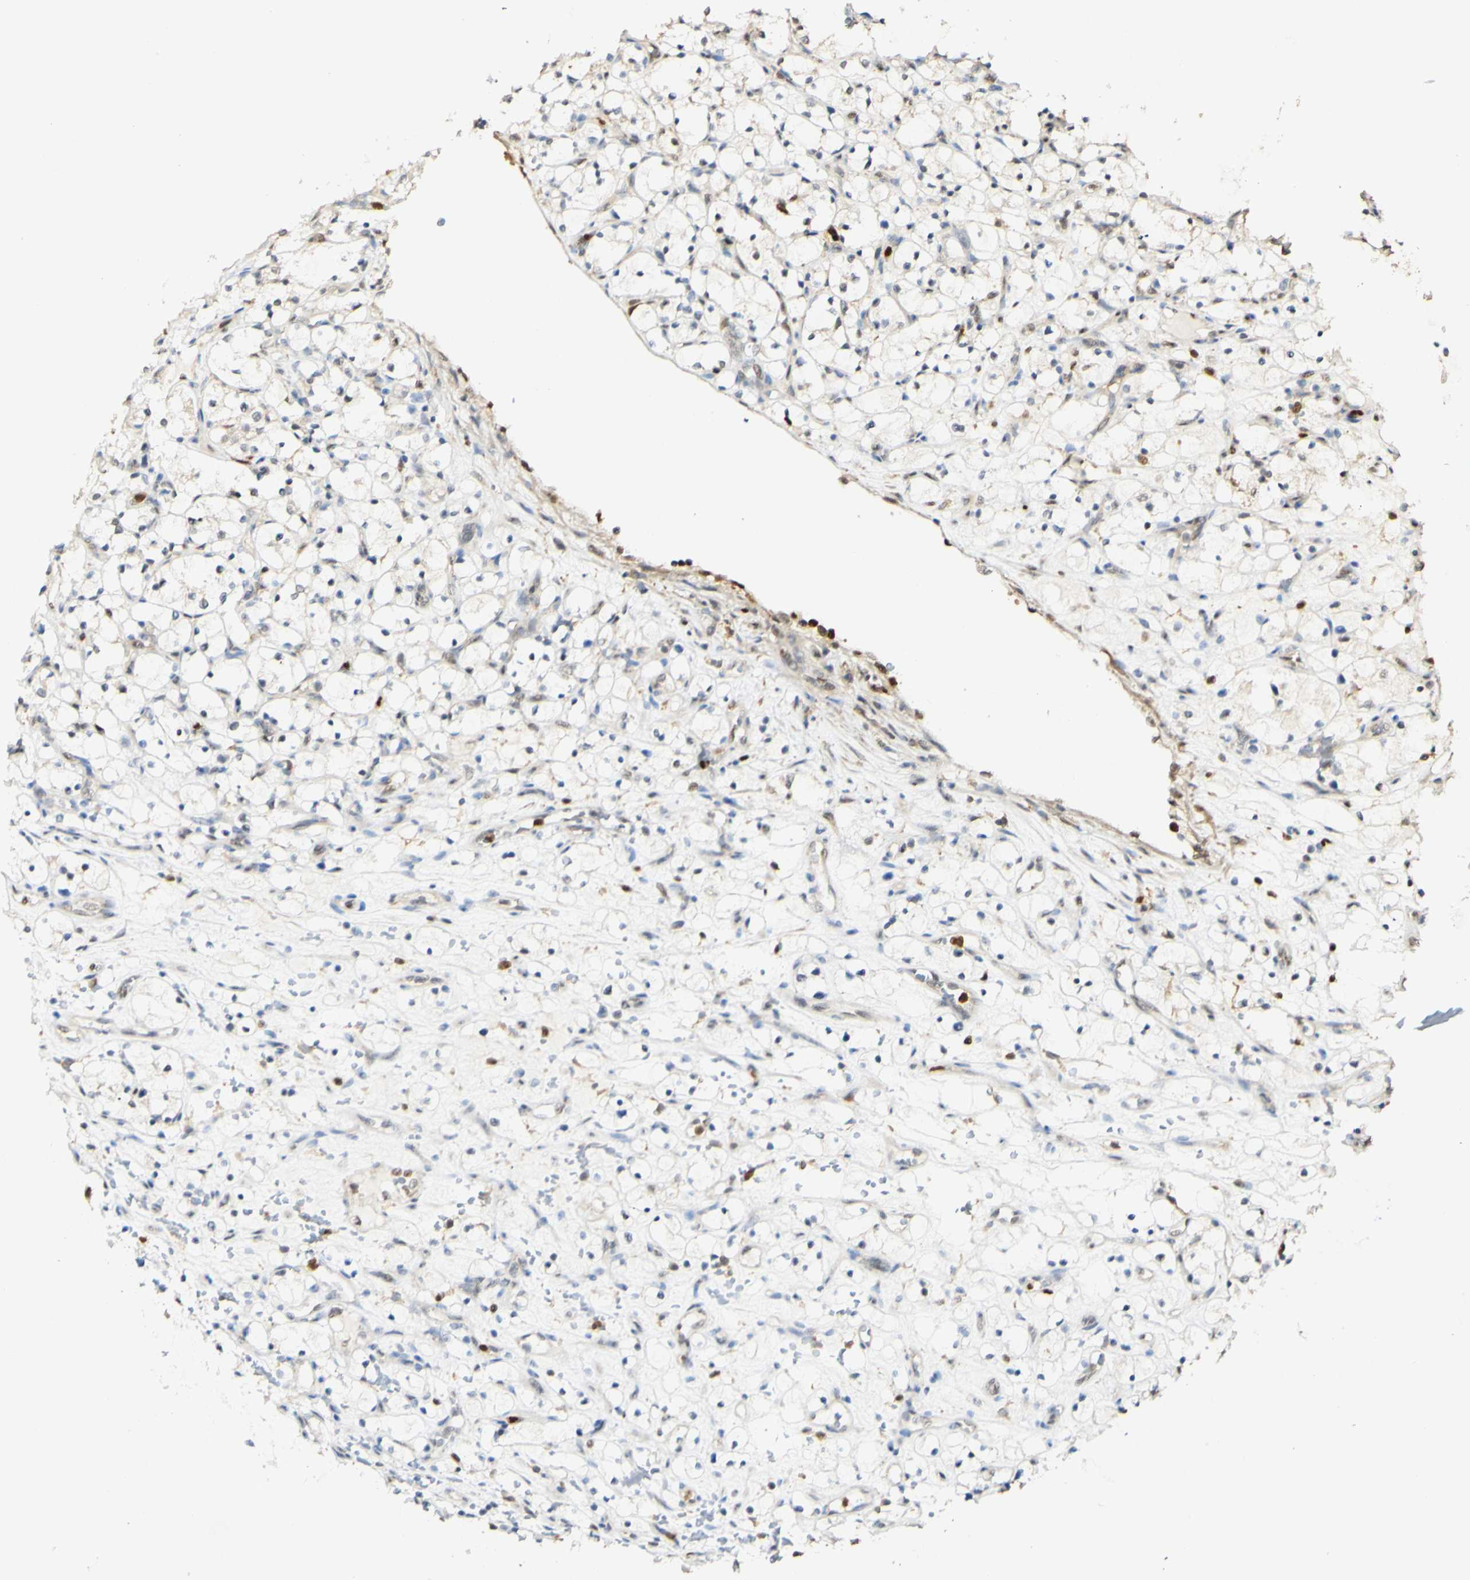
{"staining": {"intensity": "negative", "quantity": "none", "location": "none"}, "tissue": "renal cancer", "cell_type": "Tumor cells", "image_type": "cancer", "snomed": [{"axis": "morphology", "description": "Adenocarcinoma, NOS"}, {"axis": "topography", "description": "Kidney"}], "caption": "Renal cancer was stained to show a protein in brown. There is no significant staining in tumor cells. (Stains: DAB IHC with hematoxylin counter stain, Microscopy: brightfield microscopy at high magnification).", "gene": "MAP3K4", "patient": {"sex": "female", "age": 69}}